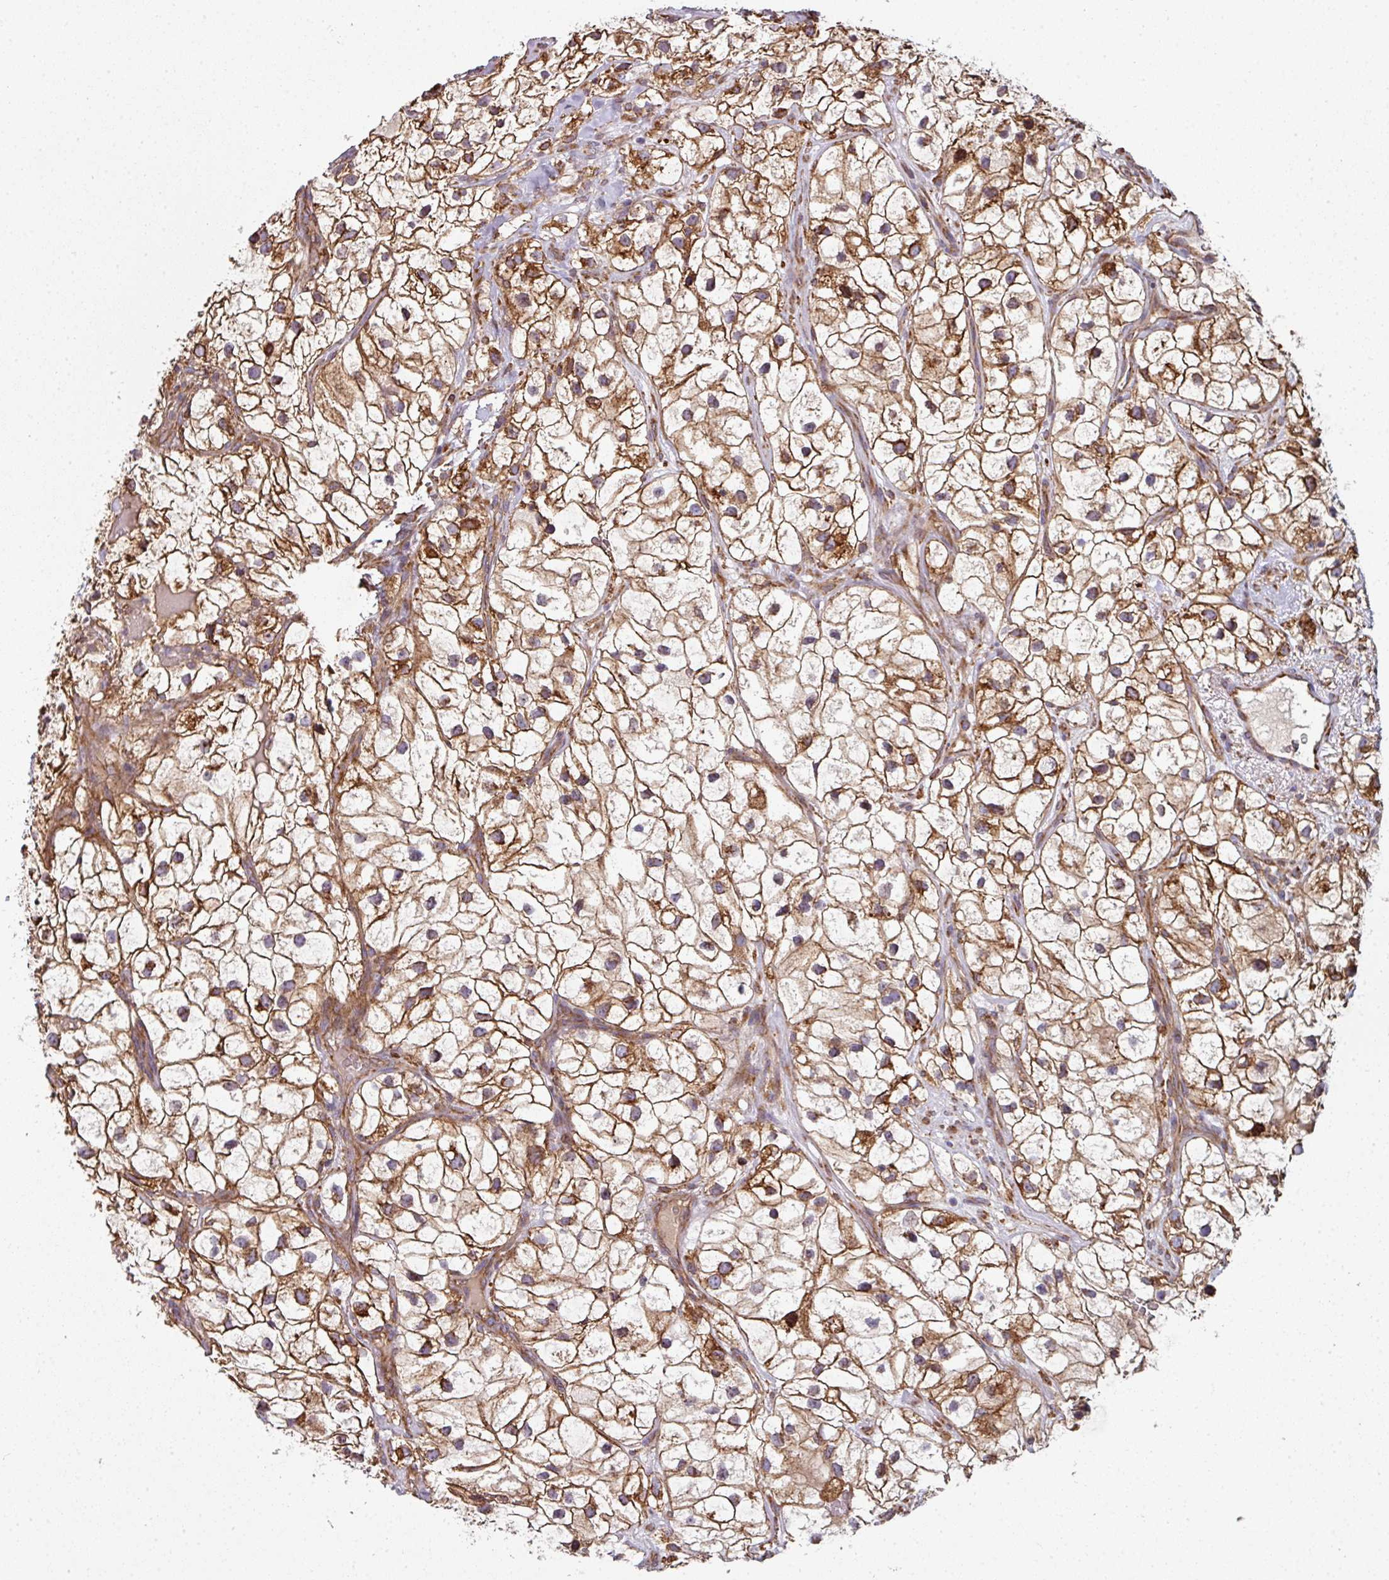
{"staining": {"intensity": "strong", "quantity": ">75%", "location": "cytoplasmic/membranous"}, "tissue": "renal cancer", "cell_type": "Tumor cells", "image_type": "cancer", "snomed": [{"axis": "morphology", "description": "Adenocarcinoma, NOS"}, {"axis": "topography", "description": "Kidney"}], "caption": "This is a histology image of IHC staining of renal cancer (adenocarcinoma), which shows strong positivity in the cytoplasmic/membranous of tumor cells.", "gene": "FAT4", "patient": {"sex": "male", "age": 59}}